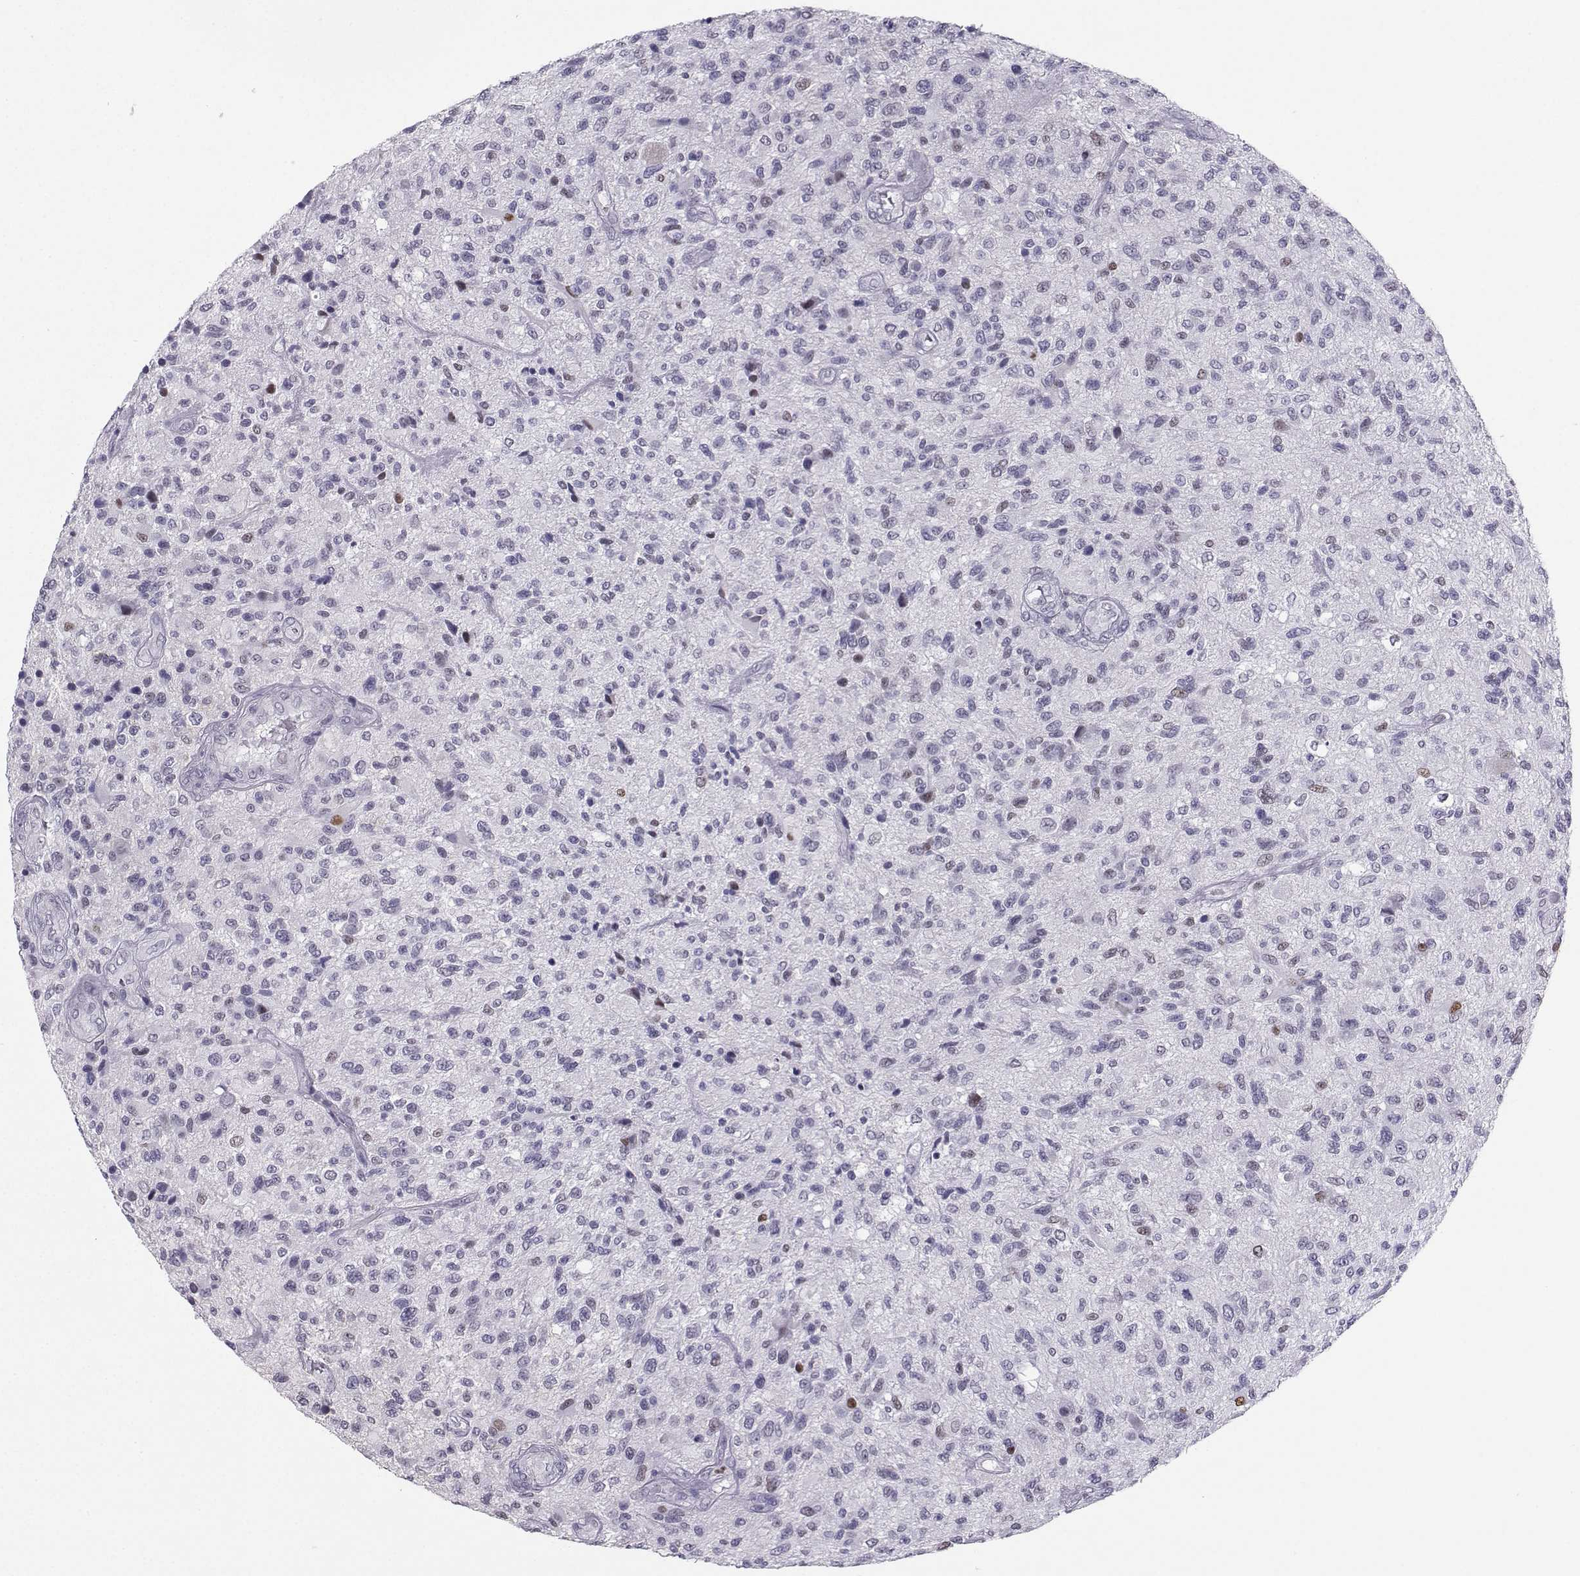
{"staining": {"intensity": "negative", "quantity": "none", "location": "none"}, "tissue": "glioma", "cell_type": "Tumor cells", "image_type": "cancer", "snomed": [{"axis": "morphology", "description": "Glioma, malignant, High grade"}, {"axis": "topography", "description": "Brain"}], "caption": "An image of human high-grade glioma (malignant) is negative for staining in tumor cells.", "gene": "TEDC2", "patient": {"sex": "male", "age": 47}}